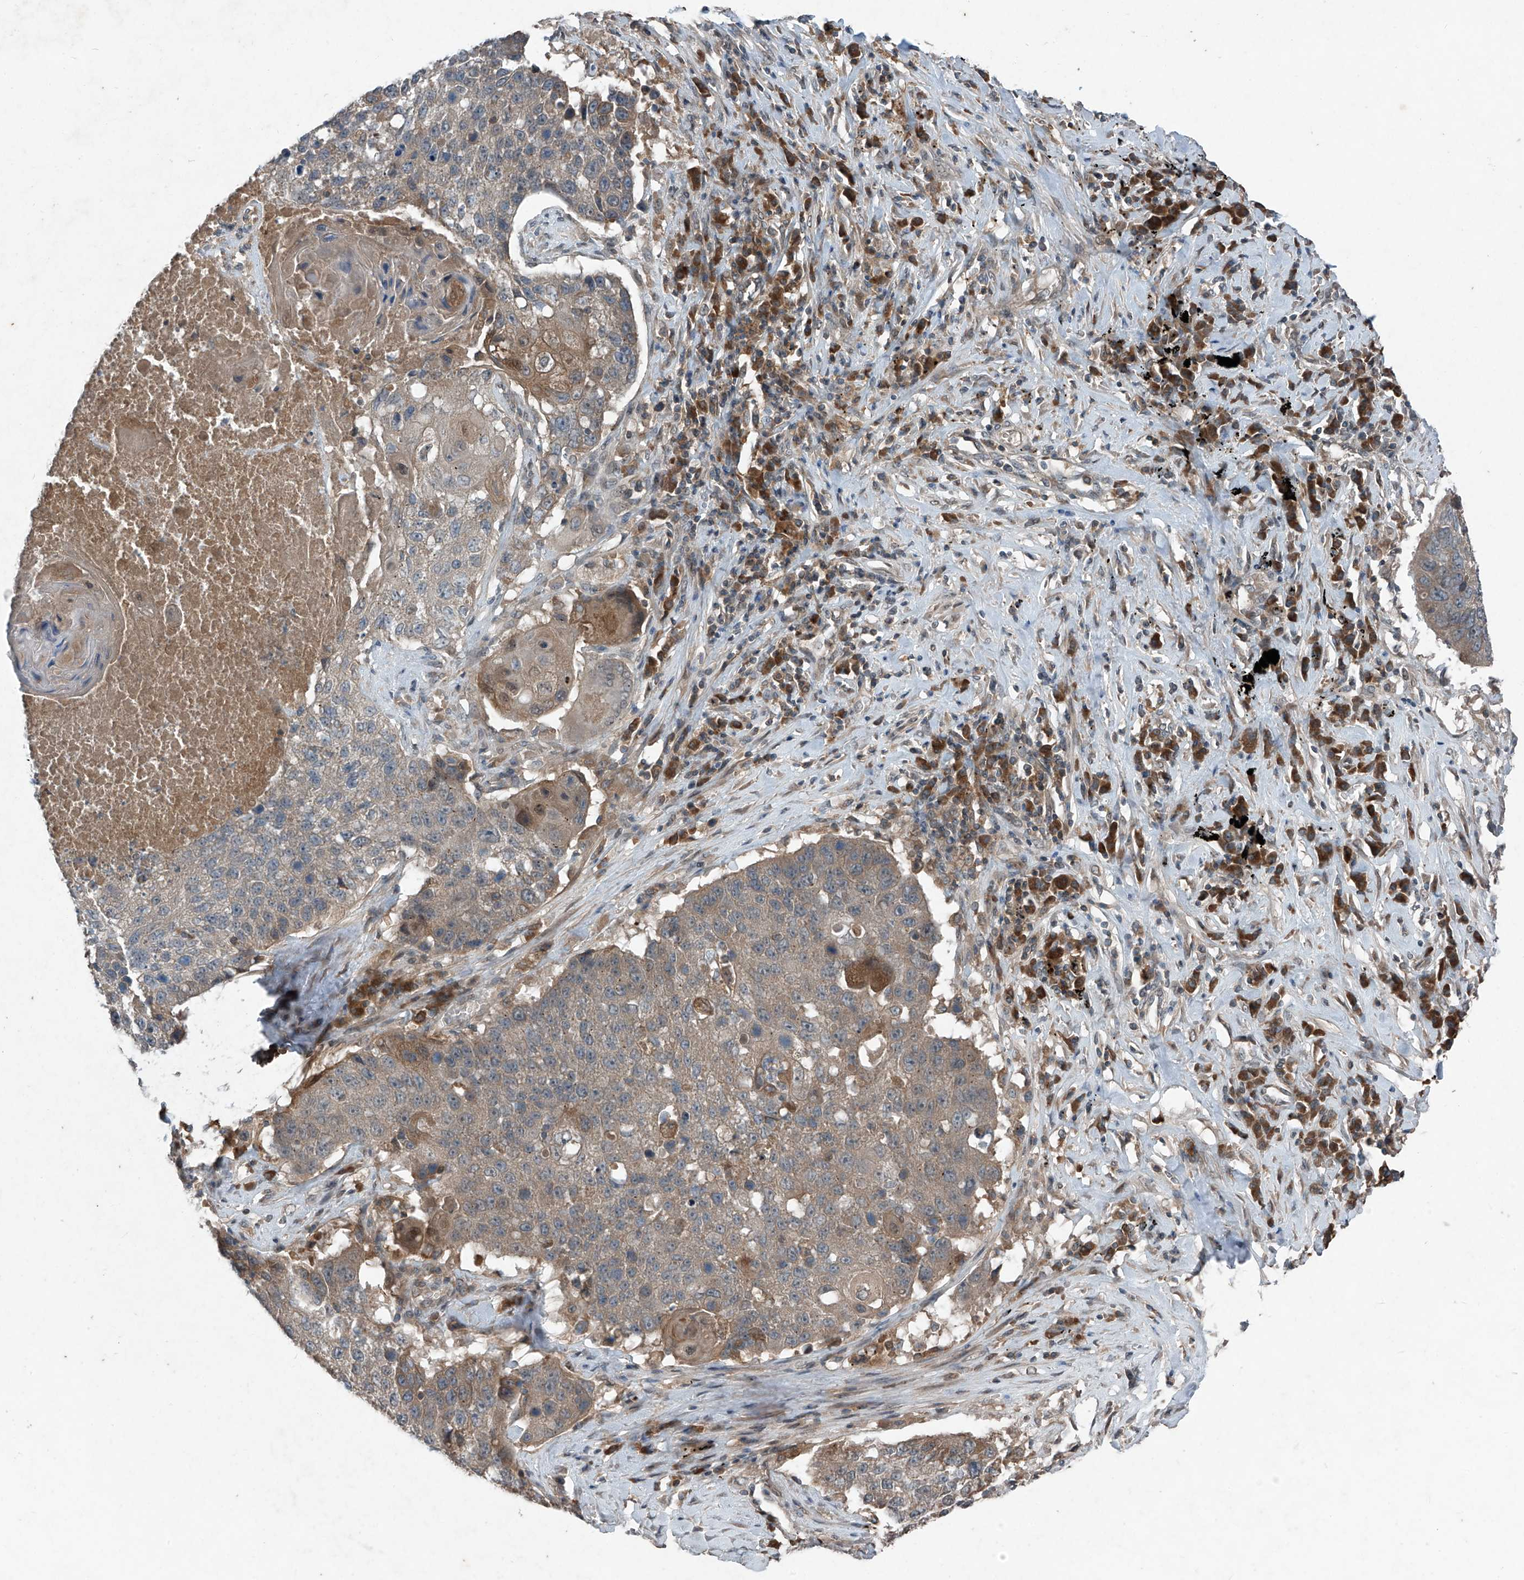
{"staining": {"intensity": "moderate", "quantity": ">75%", "location": "cytoplasmic/membranous"}, "tissue": "lung cancer", "cell_type": "Tumor cells", "image_type": "cancer", "snomed": [{"axis": "morphology", "description": "Squamous cell carcinoma, NOS"}, {"axis": "topography", "description": "Lung"}], "caption": "Immunohistochemical staining of lung cancer reveals medium levels of moderate cytoplasmic/membranous staining in about >75% of tumor cells.", "gene": "FOXRED2", "patient": {"sex": "male", "age": 61}}